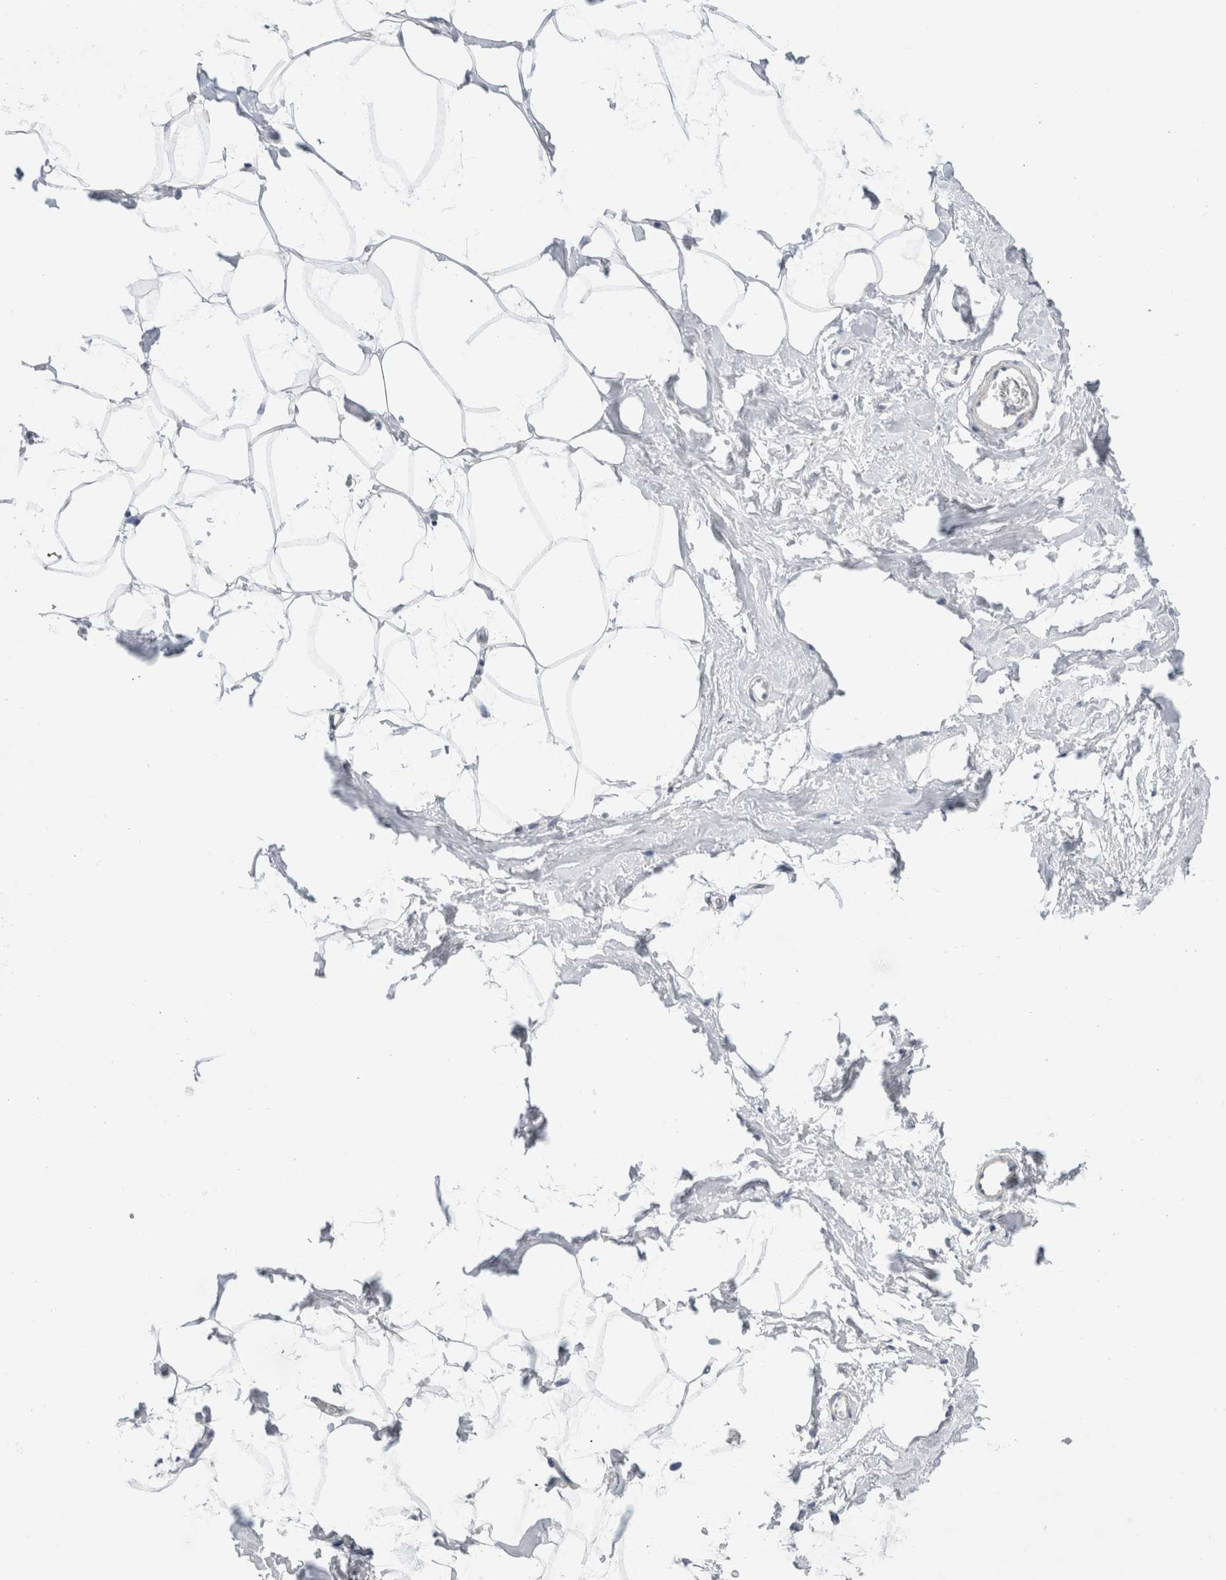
{"staining": {"intensity": "weak", "quantity": "<25%", "location": "cytoplasmic/membranous"}, "tissue": "adipose tissue", "cell_type": "Adipocytes", "image_type": "normal", "snomed": [{"axis": "morphology", "description": "Normal tissue, NOS"}, {"axis": "morphology", "description": "Fibrosis, NOS"}, {"axis": "topography", "description": "Breast"}, {"axis": "topography", "description": "Adipose tissue"}], "caption": "High power microscopy image of an immunohistochemistry image of normal adipose tissue, revealing no significant staining in adipocytes. (DAB (3,3'-diaminobenzidine) immunohistochemistry (IHC), high magnification).", "gene": "DMD", "patient": {"sex": "female", "age": 39}}